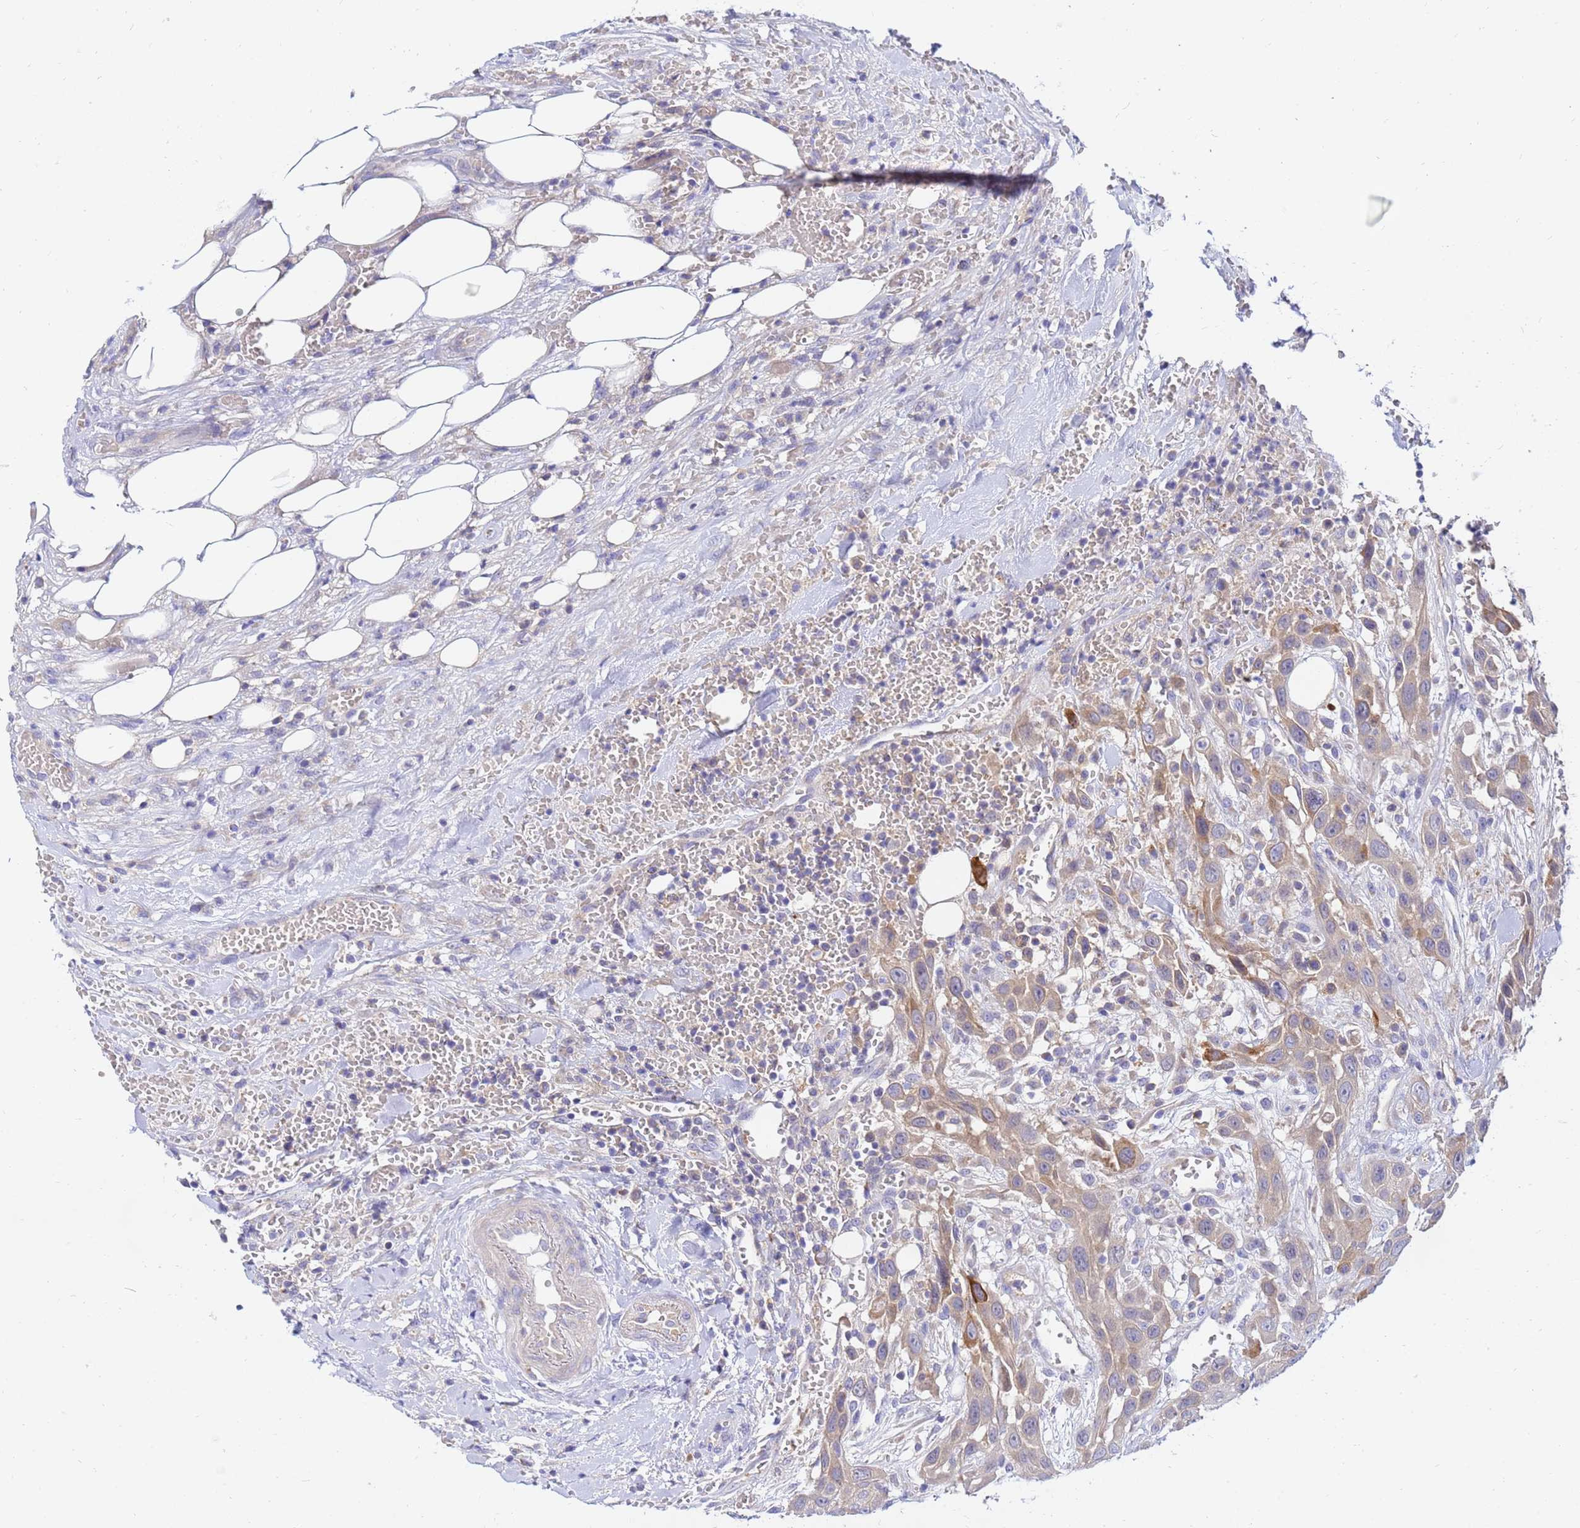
{"staining": {"intensity": "moderate", "quantity": "<25%", "location": "cytoplasmic/membranous"}, "tissue": "head and neck cancer", "cell_type": "Tumor cells", "image_type": "cancer", "snomed": [{"axis": "morphology", "description": "Squamous cell carcinoma, NOS"}, {"axis": "topography", "description": "Head-Neck"}], "caption": "A brown stain shows moderate cytoplasmic/membranous positivity of a protein in head and neck cancer tumor cells.", "gene": "HERC5", "patient": {"sex": "male", "age": 81}}